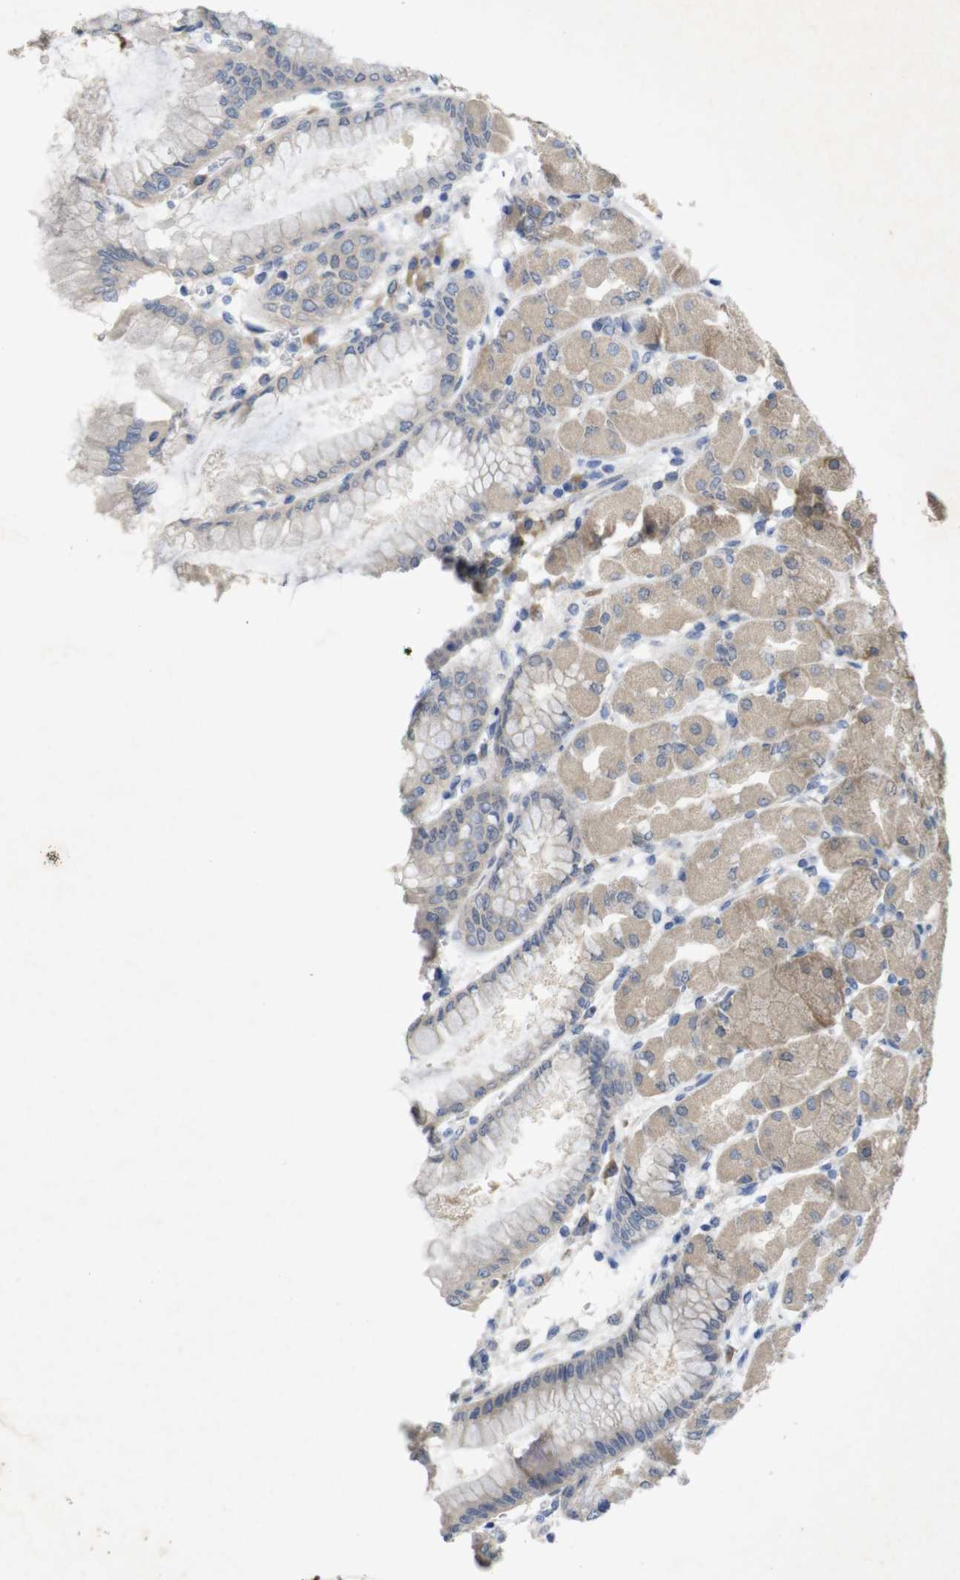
{"staining": {"intensity": "moderate", "quantity": ">75%", "location": "cytoplasmic/membranous"}, "tissue": "stomach", "cell_type": "Glandular cells", "image_type": "normal", "snomed": [{"axis": "morphology", "description": "Normal tissue, NOS"}, {"axis": "topography", "description": "Stomach, upper"}], "caption": "DAB (3,3'-diaminobenzidine) immunohistochemical staining of unremarkable stomach demonstrates moderate cytoplasmic/membranous protein staining in about >75% of glandular cells.", "gene": "BCAR3", "patient": {"sex": "female", "age": 56}}